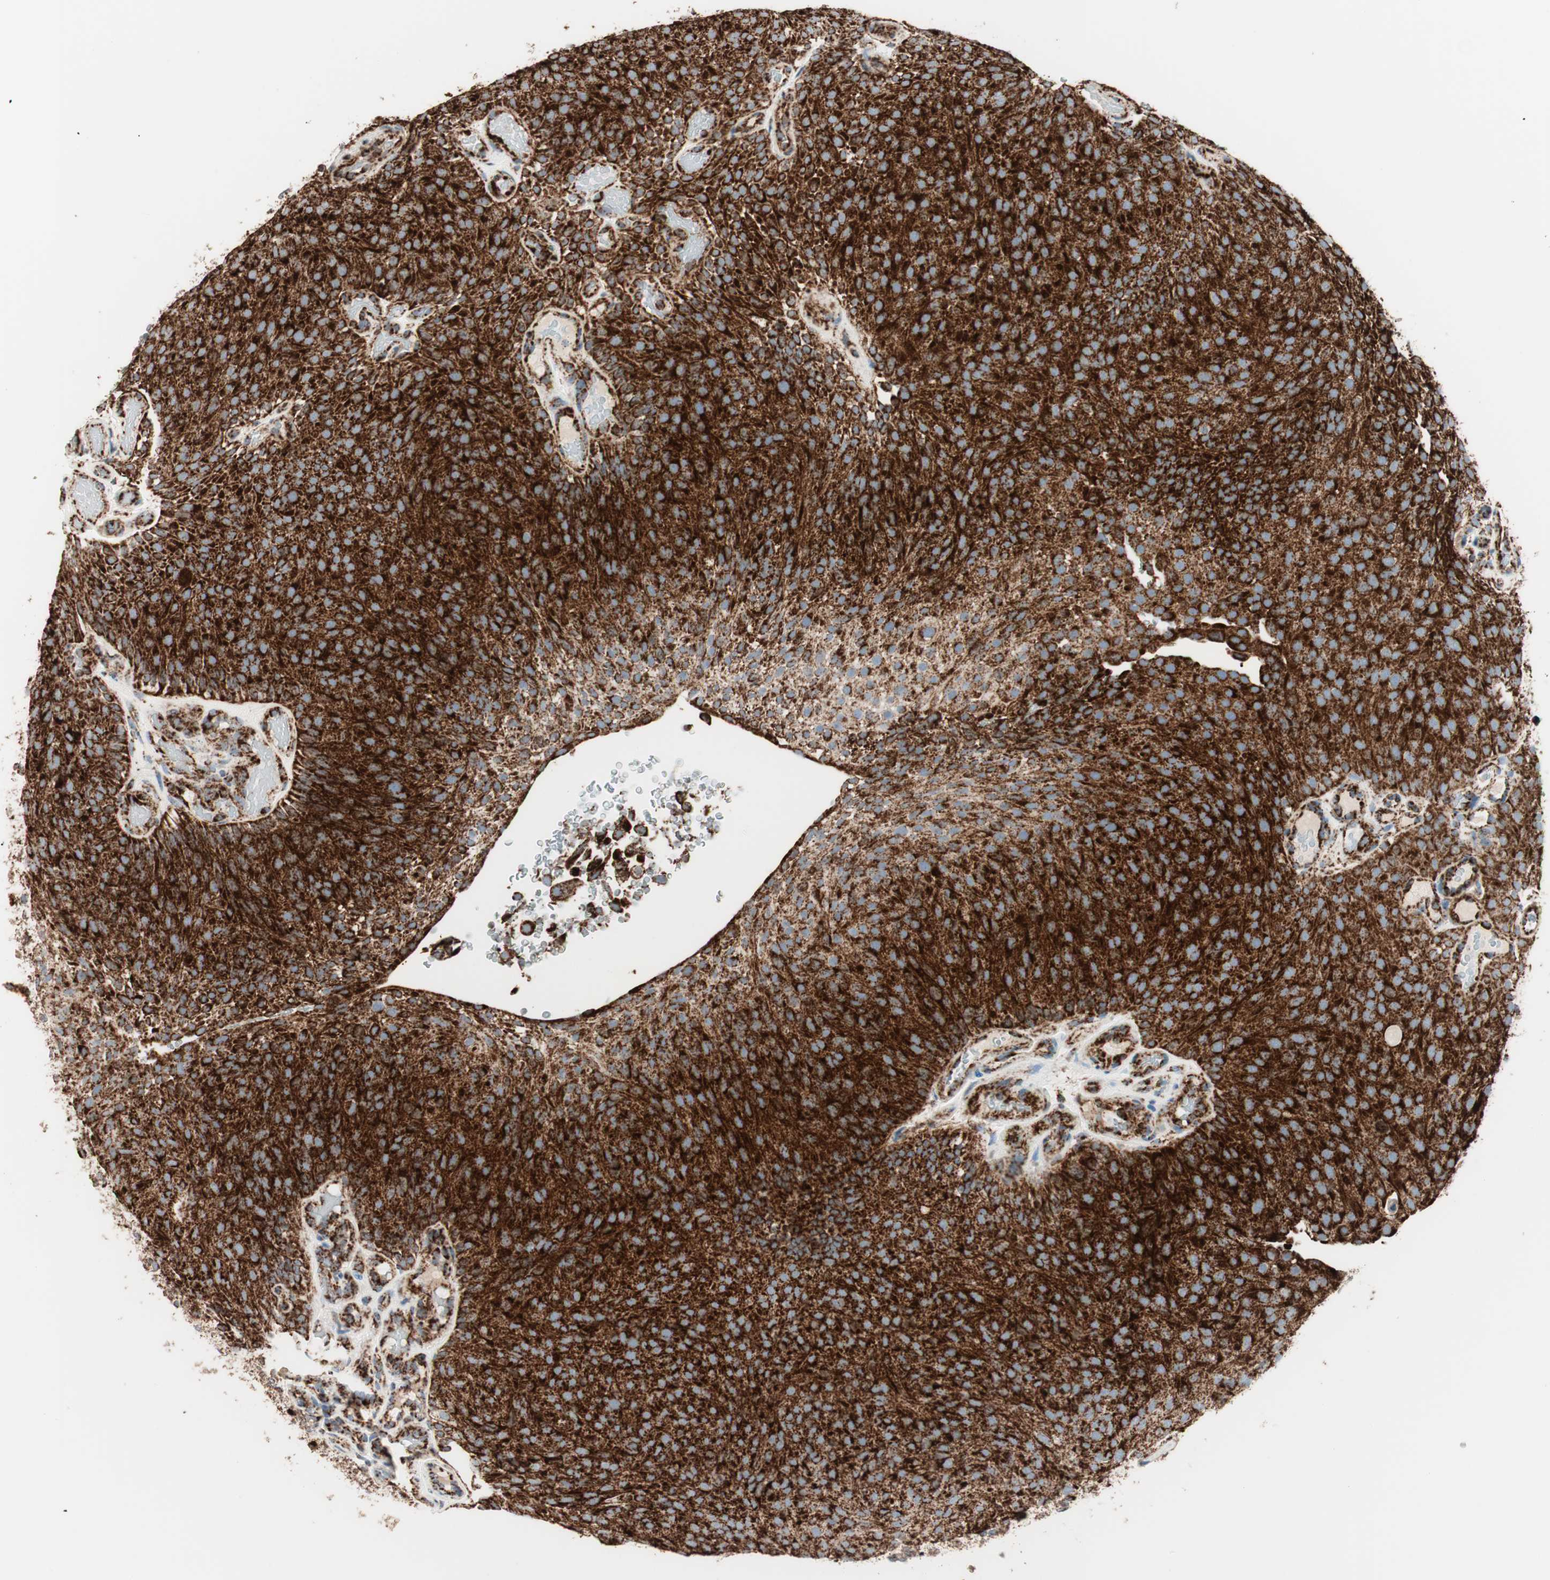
{"staining": {"intensity": "strong", "quantity": ">75%", "location": "cytoplasmic/membranous"}, "tissue": "urothelial cancer", "cell_type": "Tumor cells", "image_type": "cancer", "snomed": [{"axis": "morphology", "description": "Urothelial carcinoma, Low grade"}, {"axis": "topography", "description": "Urinary bladder"}], "caption": "Protein staining shows strong cytoplasmic/membranous positivity in about >75% of tumor cells in urothelial carcinoma (low-grade).", "gene": "TOMM20", "patient": {"sex": "male", "age": 78}}